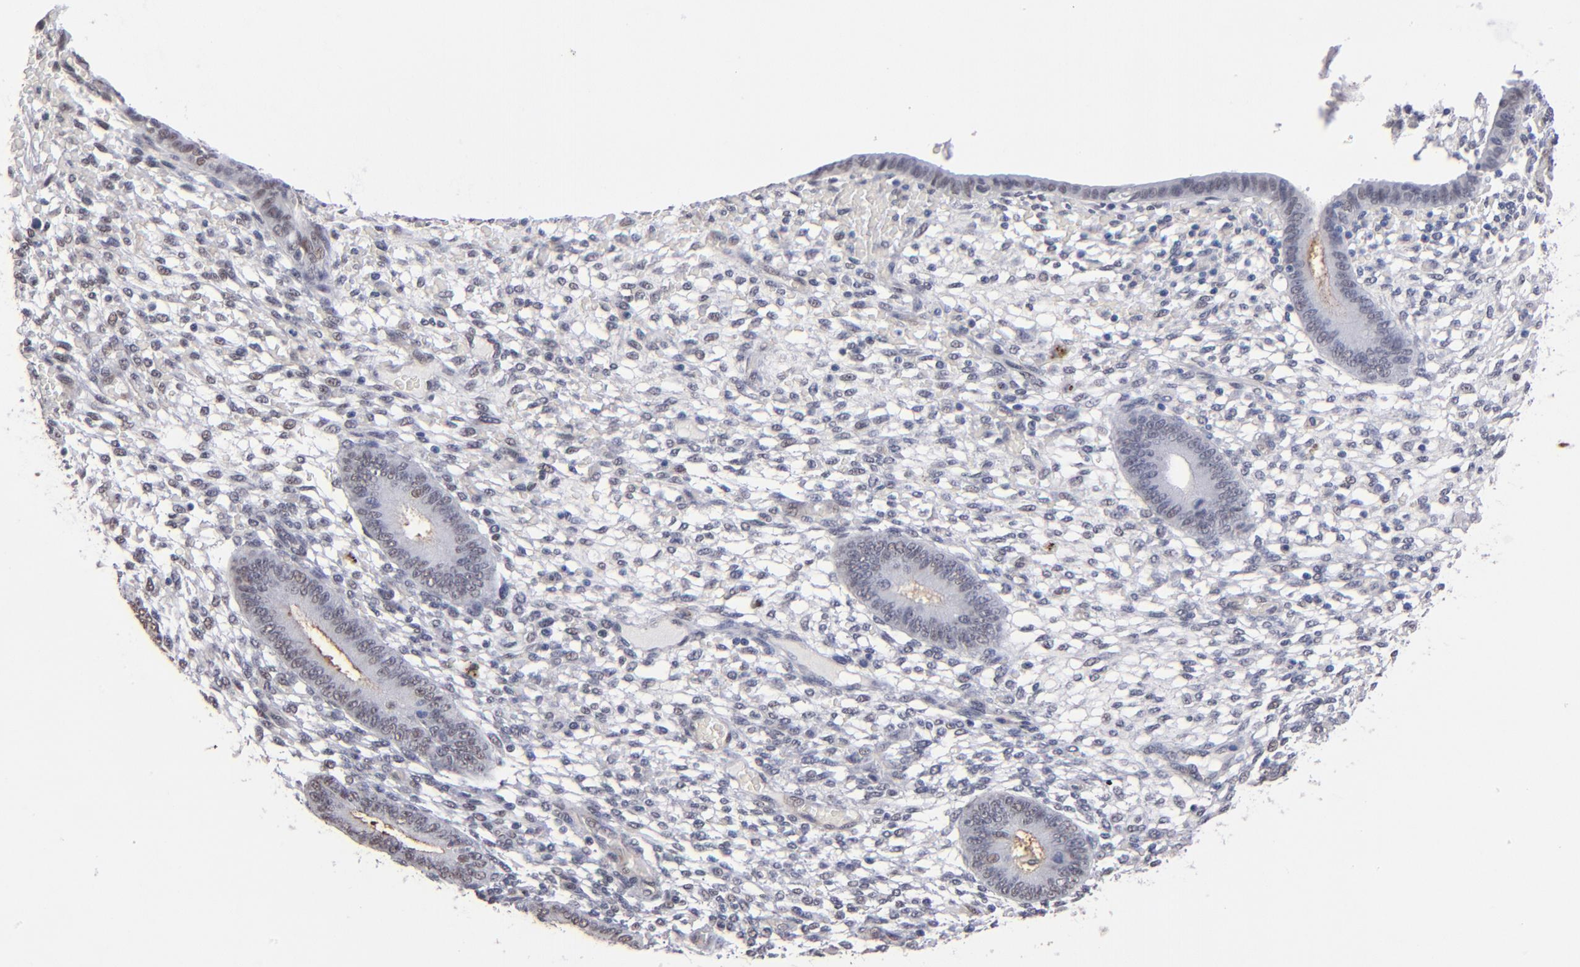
{"staining": {"intensity": "strong", "quantity": "<25%", "location": "nuclear"}, "tissue": "endometrium", "cell_type": "Cells in endometrial stroma", "image_type": "normal", "snomed": [{"axis": "morphology", "description": "Normal tissue, NOS"}, {"axis": "topography", "description": "Endometrium"}], "caption": "Strong nuclear positivity for a protein is seen in about <25% of cells in endometrial stroma of benign endometrium using immunohistochemistry.", "gene": "MN1", "patient": {"sex": "female", "age": 42}}